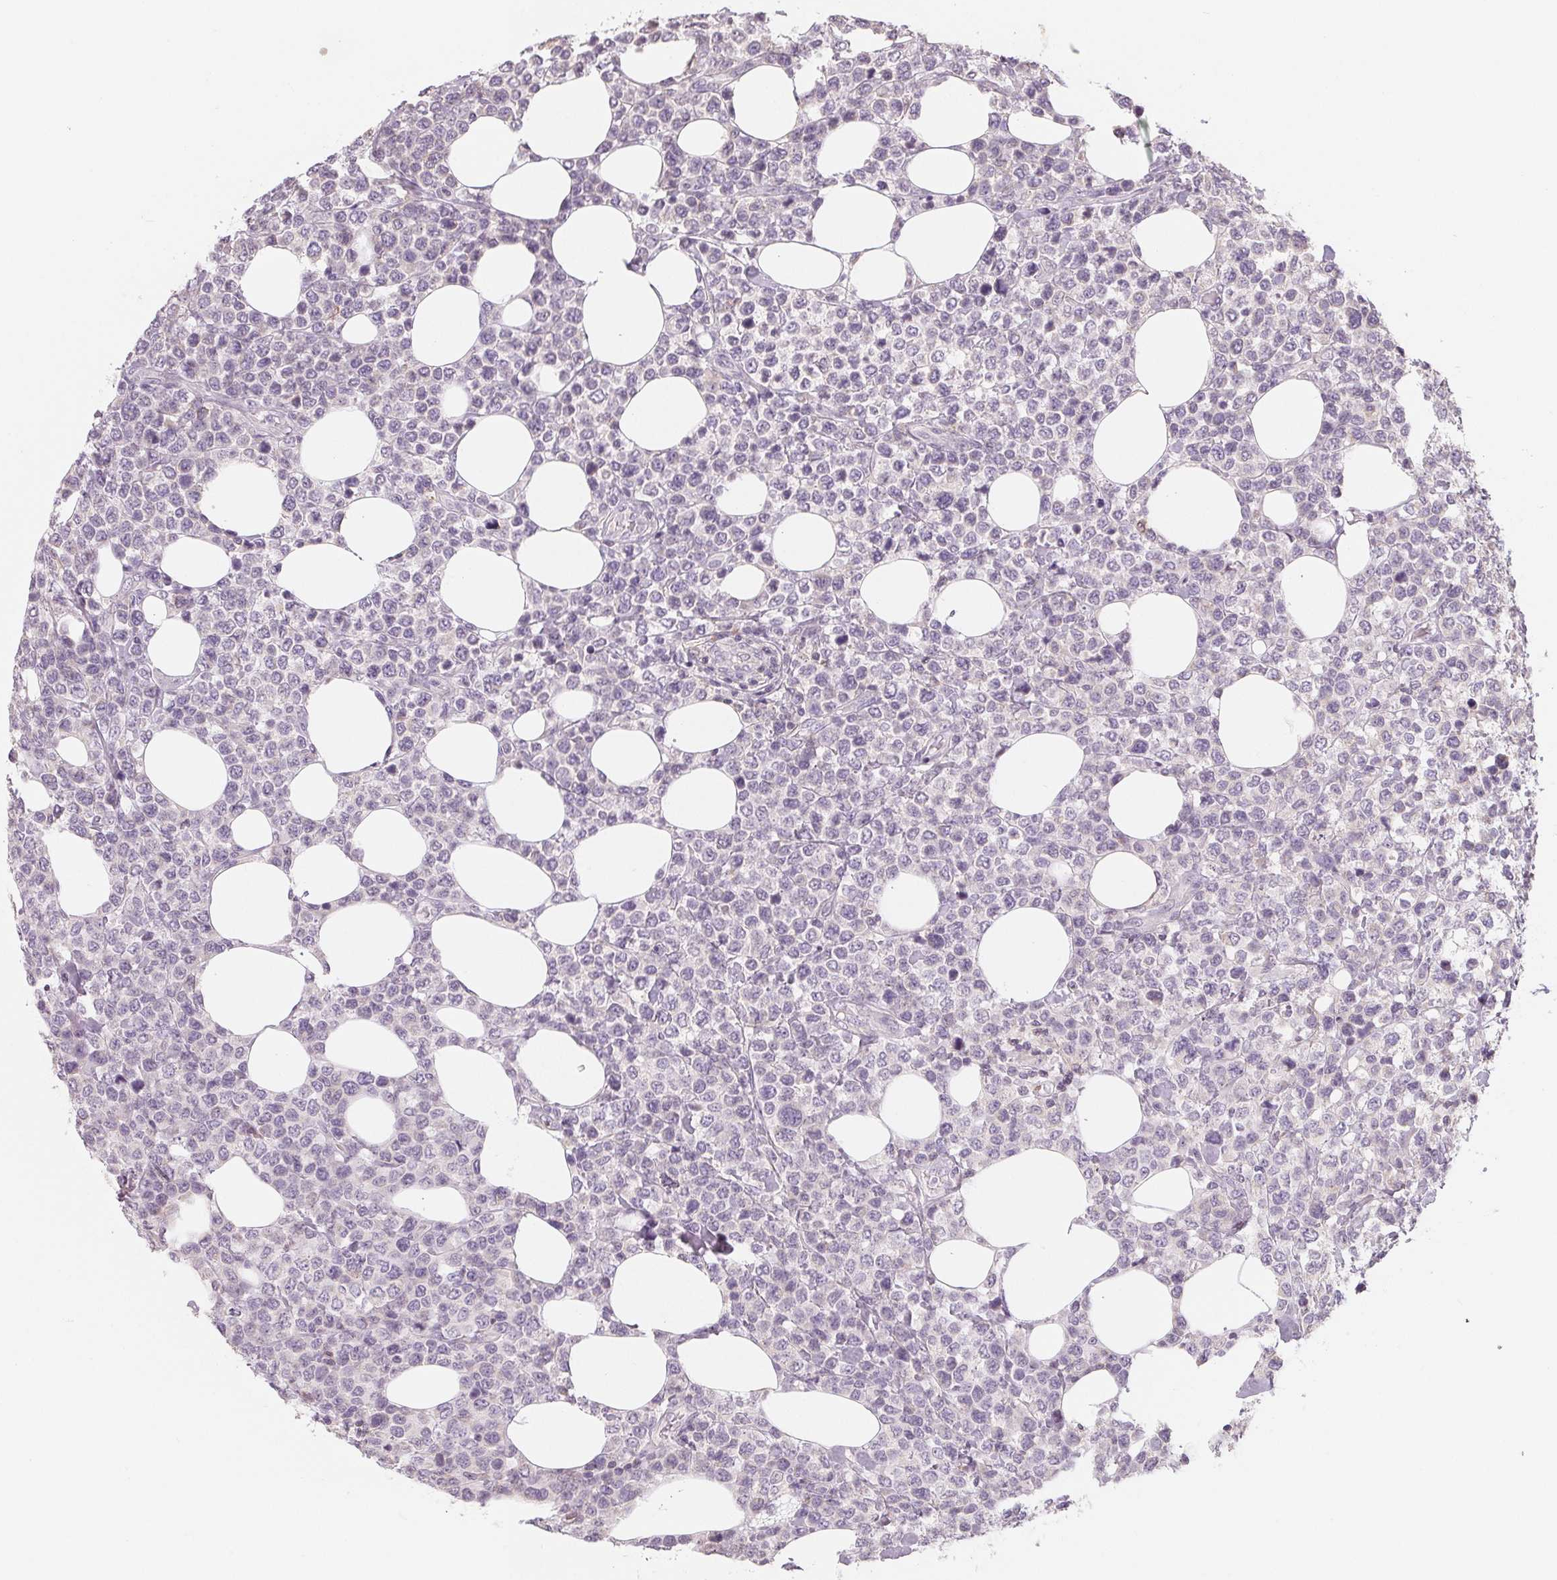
{"staining": {"intensity": "negative", "quantity": "none", "location": "none"}, "tissue": "lymphoma", "cell_type": "Tumor cells", "image_type": "cancer", "snomed": [{"axis": "morphology", "description": "Malignant lymphoma, non-Hodgkin's type, High grade"}, {"axis": "topography", "description": "Soft tissue"}], "caption": "The immunohistochemistry (IHC) histopathology image has no significant positivity in tumor cells of lymphoma tissue.", "gene": "VTCN1", "patient": {"sex": "female", "age": 56}}